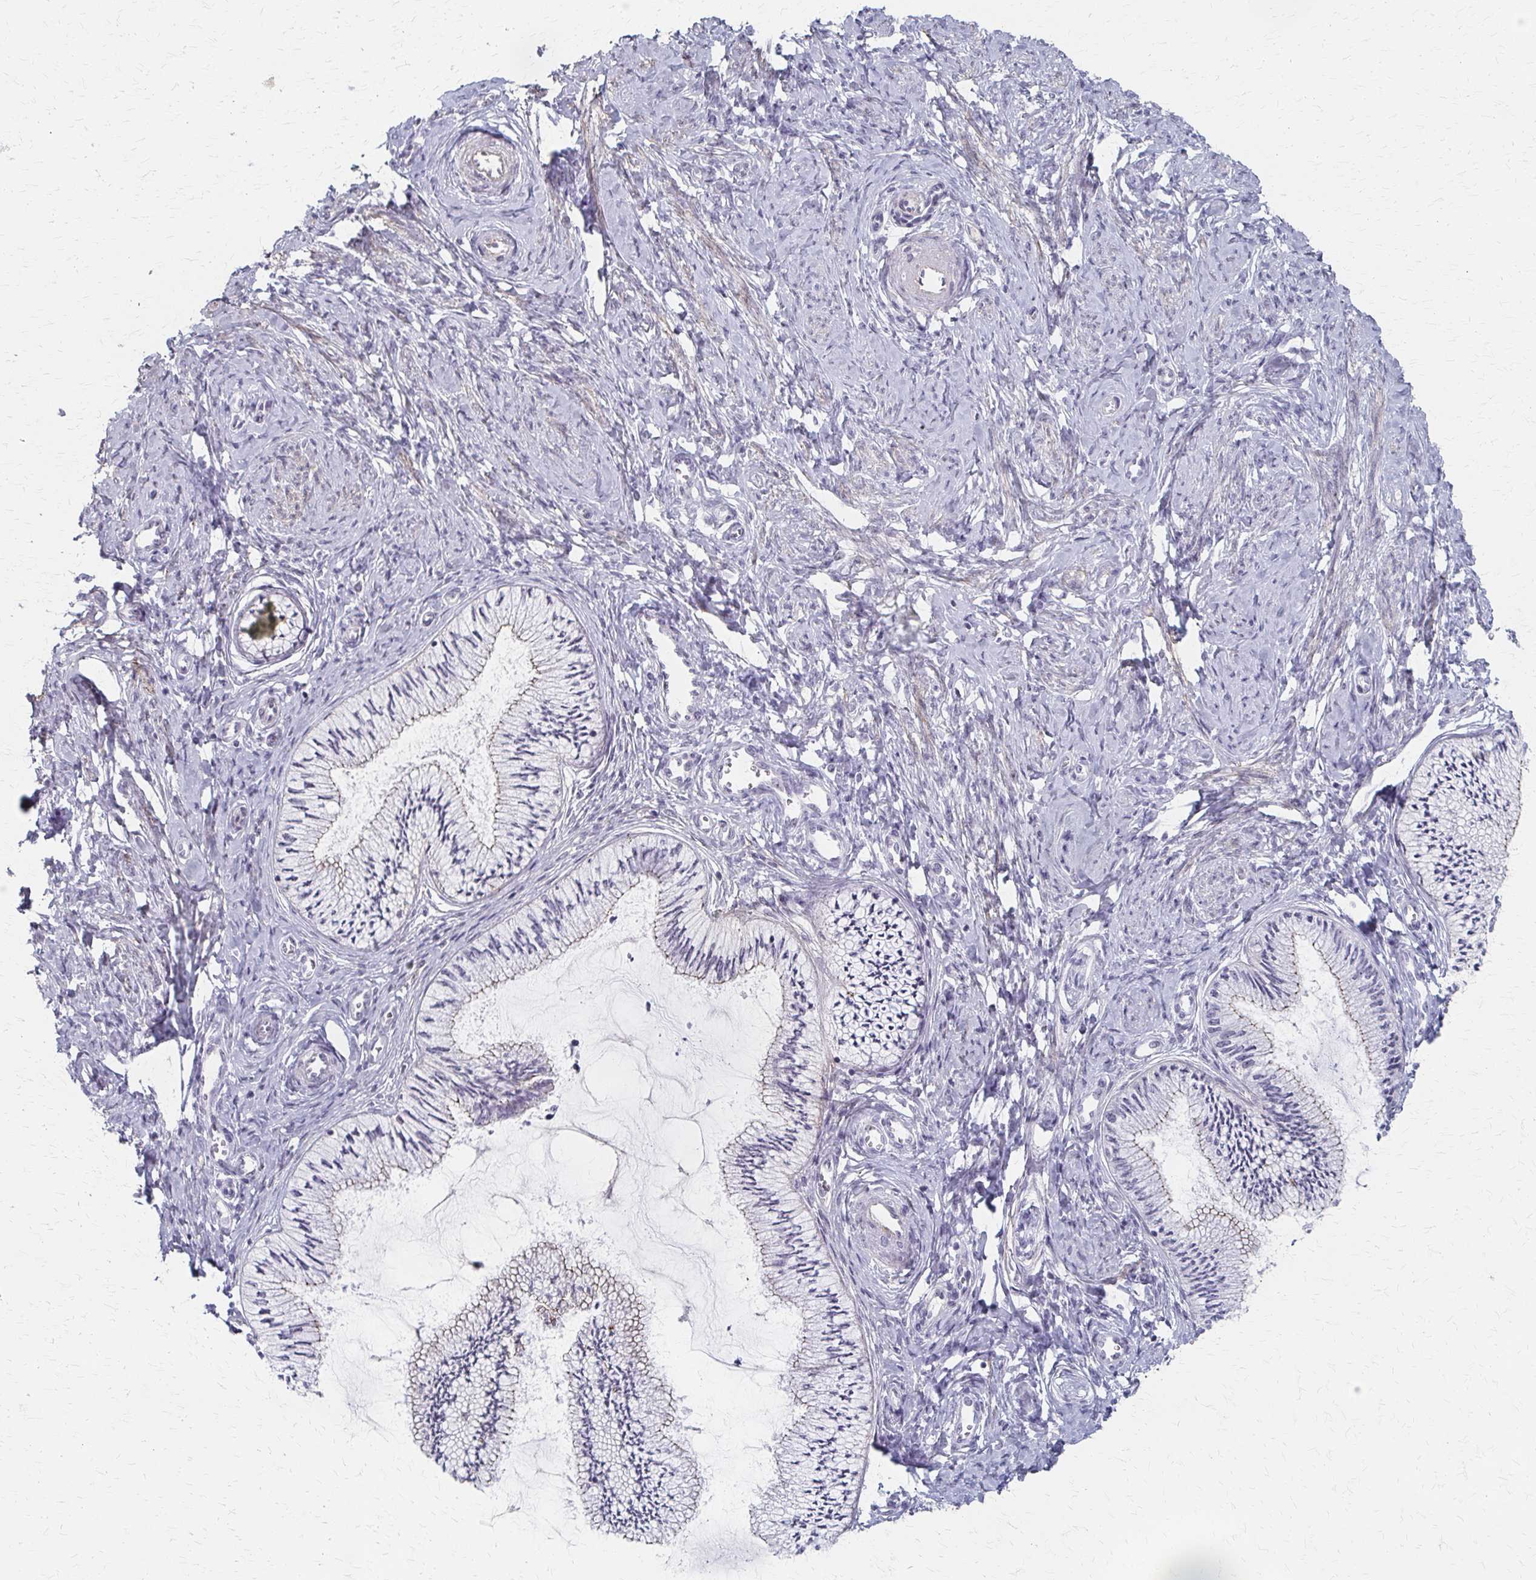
{"staining": {"intensity": "negative", "quantity": "none", "location": "none"}, "tissue": "cervix", "cell_type": "Glandular cells", "image_type": "normal", "snomed": [{"axis": "morphology", "description": "Normal tissue, NOS"}, {"axis": "topography", "description": "Cervix"}], "caption": "Immunohistochemistry image of normal cervix: cervix stained with DAB (3,3'-diaminobenzidine) exhibits no significant protein positivity in glandular cells.", "gene": "PES1", "patient": {"sex": "female", "age": 24}}